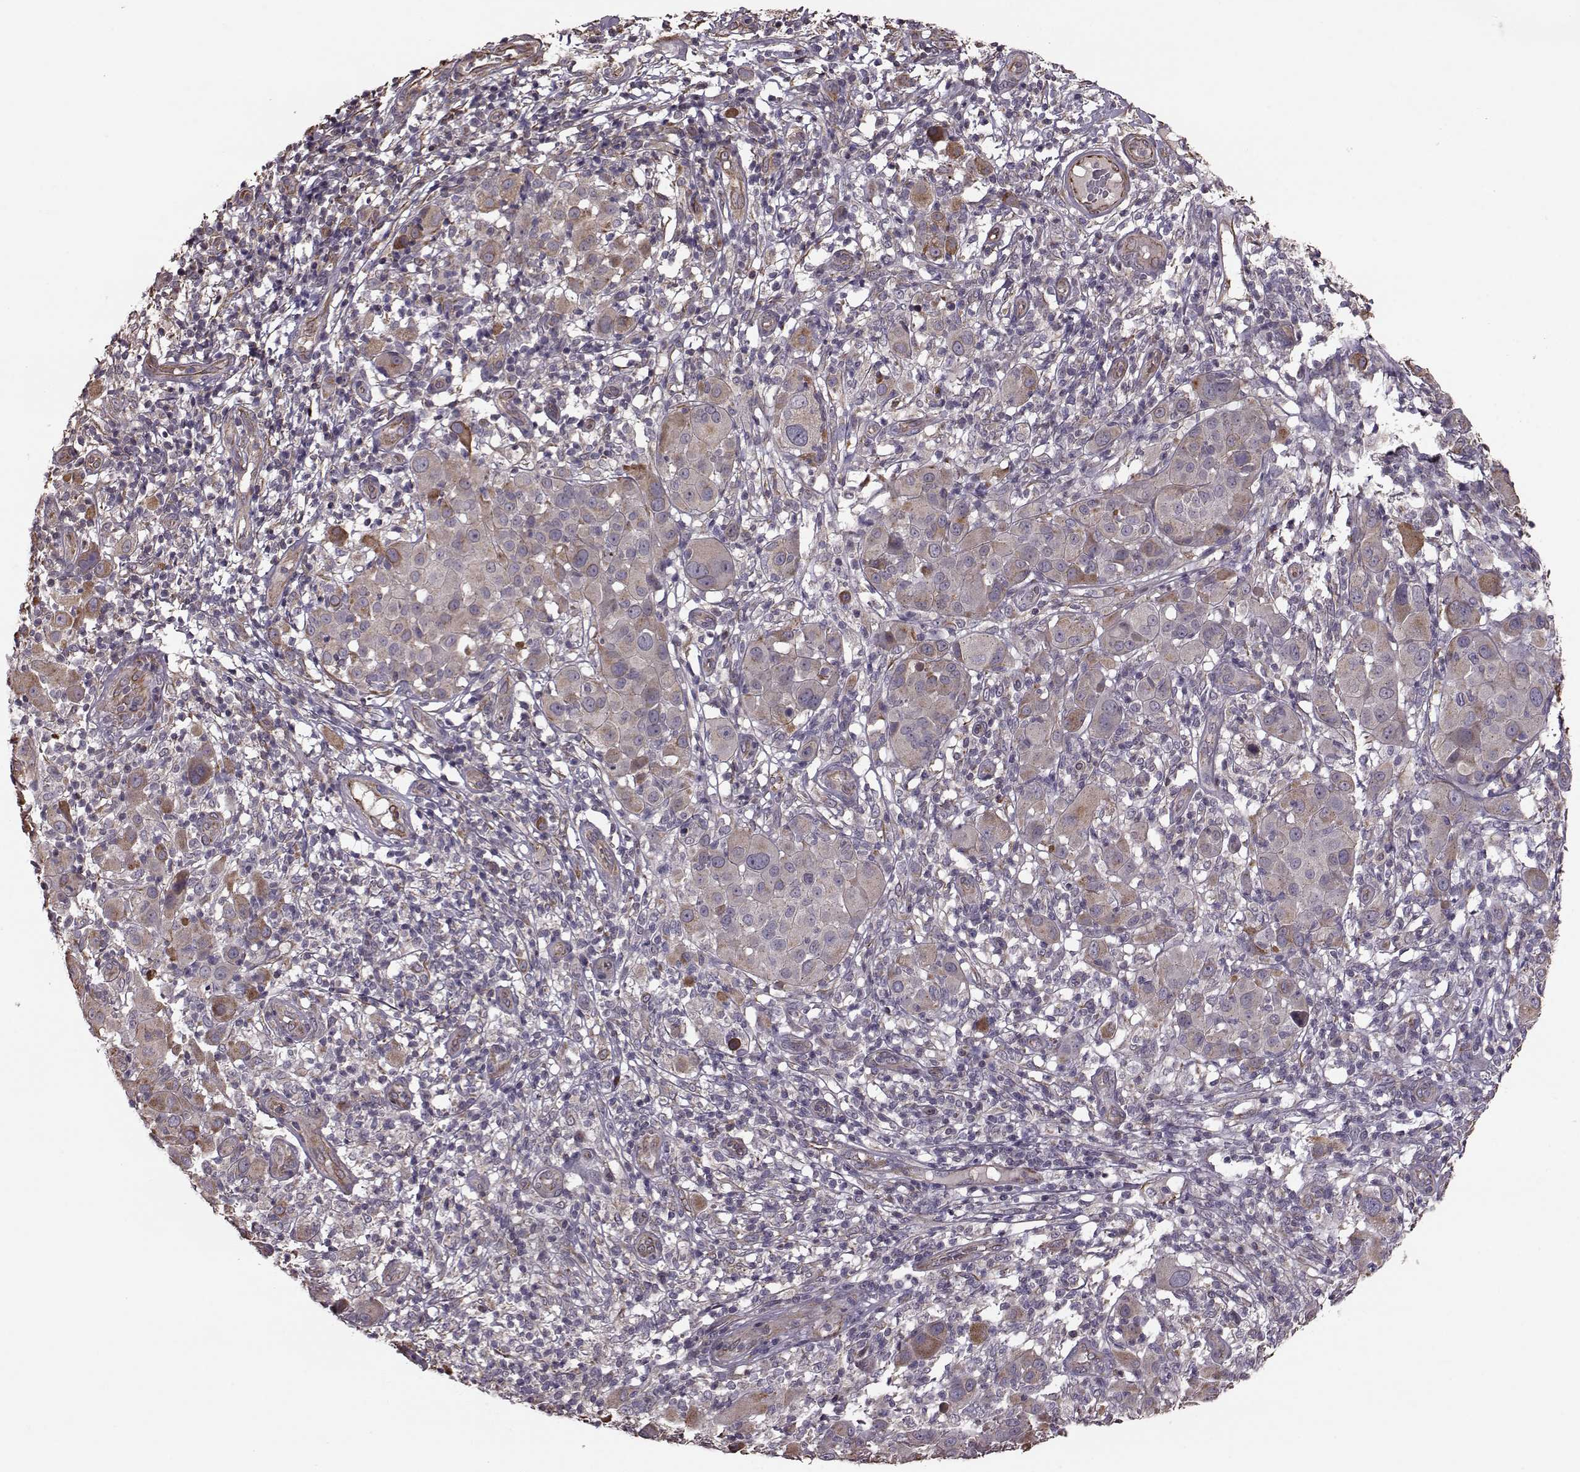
{"staining": {"intensity": "weak", "quantity": "25%-75%", "location": "cytoplasmic/membranous"}, "tissue": "melanoma", "cell_type": "Tumor cells", "image_type": "cancer", "snomed": [{"axis": "morphology", "description": "Malignant melanoma, NOS"}, {"axis": "topography", "description": "Skin"}], "caption": "Brown immunohistochemical staining in melanoma exhibits weak cytoplasmic/membranous staining in about 25%-75% of tumor cells.", "gene": "NTF3", "patient": {"sex": "female", "age": 87}}